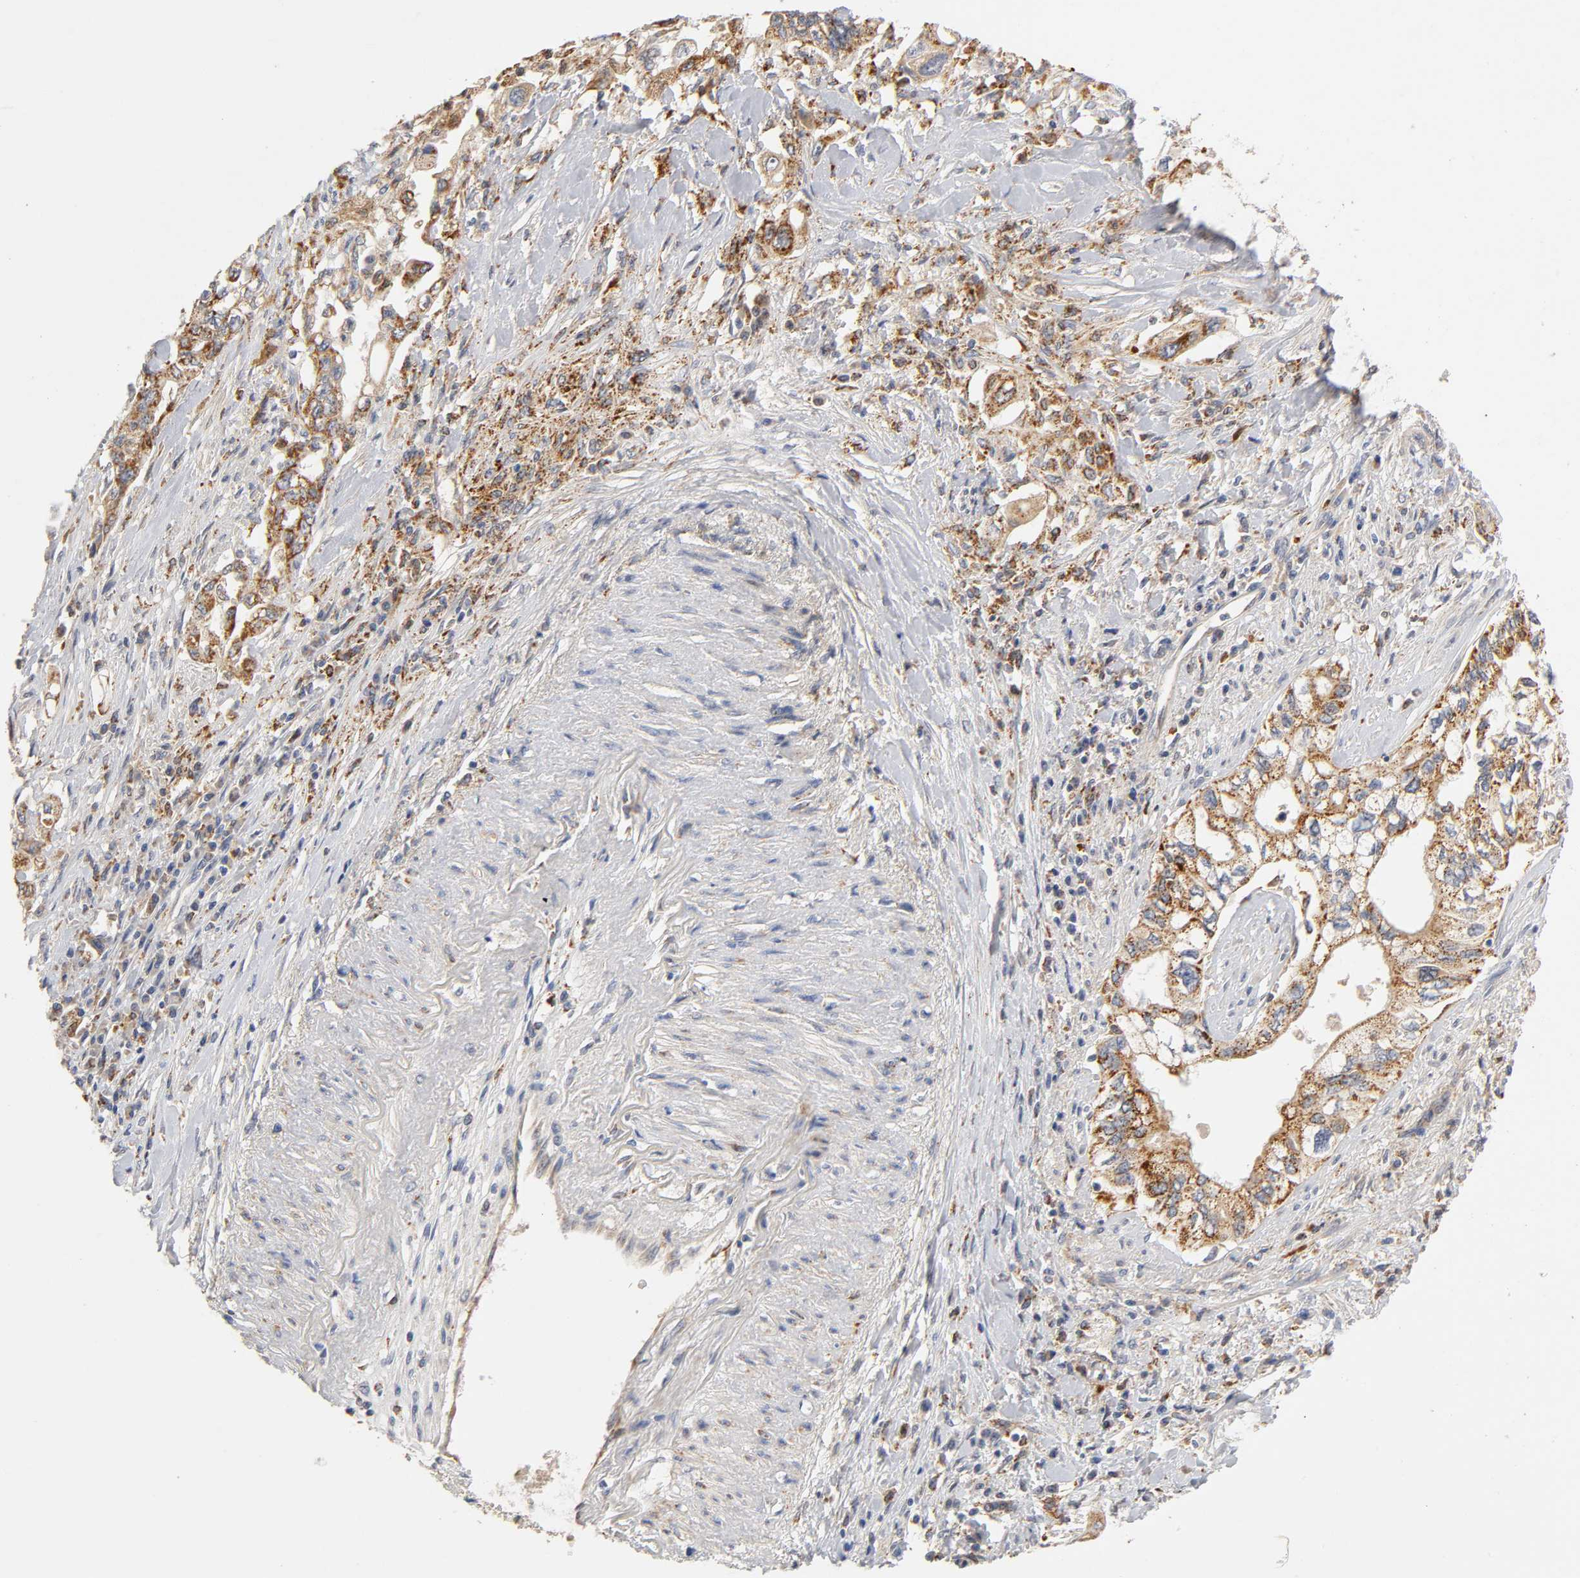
{"staining": {"intensity": "strong", "quantity": ">75%", "location": "cytoplasmic/membranous"}, "tissue": "pancreatic cancer", "cell_type": "Tumor cells", "image_type": "cancer", "snomed": [{"axis": "morphology", "description": "Normal tissue, NOS"}, {"axis": "topography", "description": "Pancreas"}], "caption": "Immunohistochemical staining of human pancreatic cancer displays high levels of strong cytoplasmic/membranous protein staining in approximately >75% of tumor cells.", "gene": "ISG15", "patient": {"sex": "male", "age": 42}}